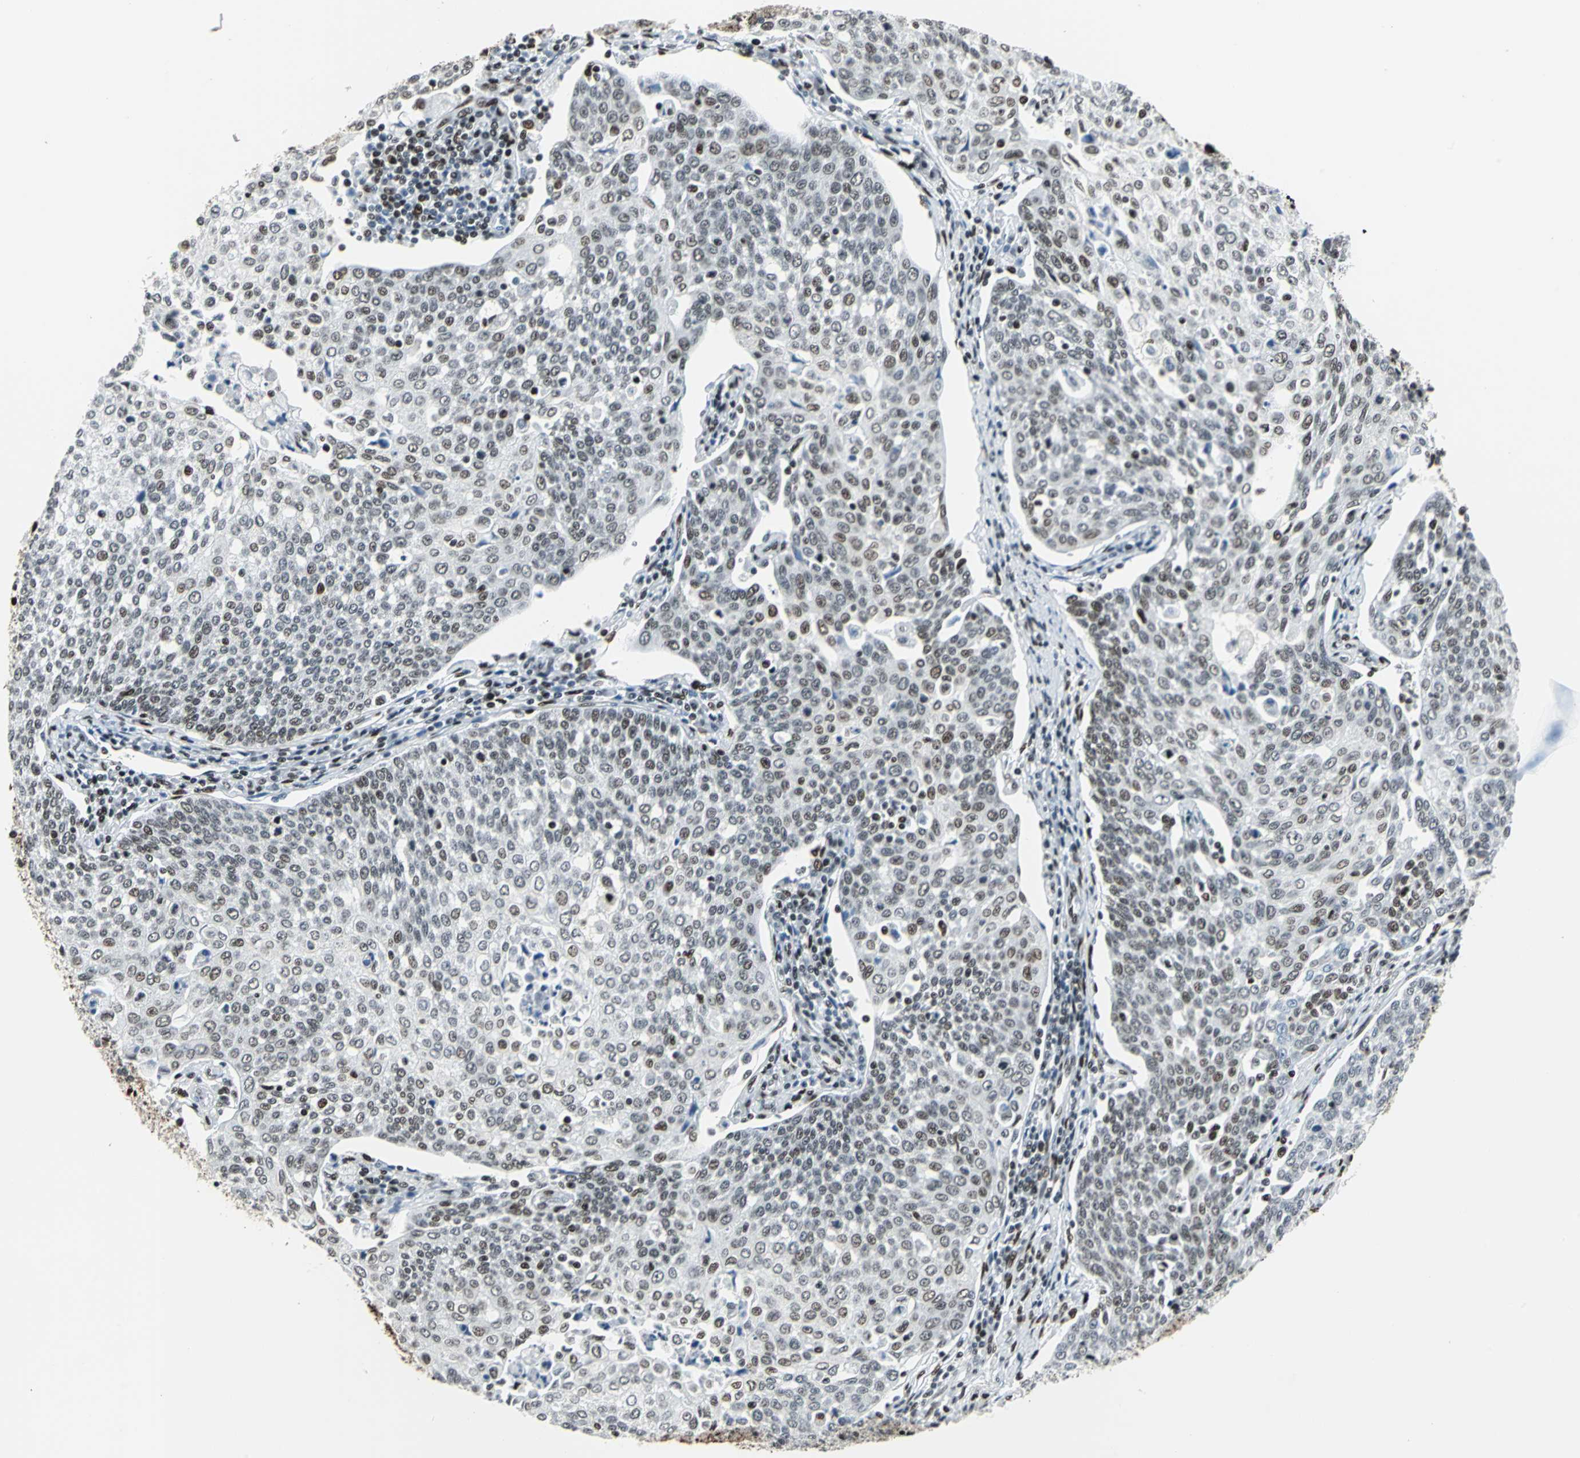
{"staining": {"intensity": "weak", "quantity": "25%-75%", "location": "nuclear"}, "tissue": "cervical cancer", "cell_type": "Tumor cells", "image_type": "cancer", "snomed": [{"axis": "morphology", "description": "Squamous cell carcinoma, NOS"}, {"axis": "topography", "description": "Cervix"}], "caption": "A brown stain labels weak nuclear positivity of a protein in cervical cancer tumor cells.", "gene": "HDAC2", "patient": {"sex": "female", "age": 34}}